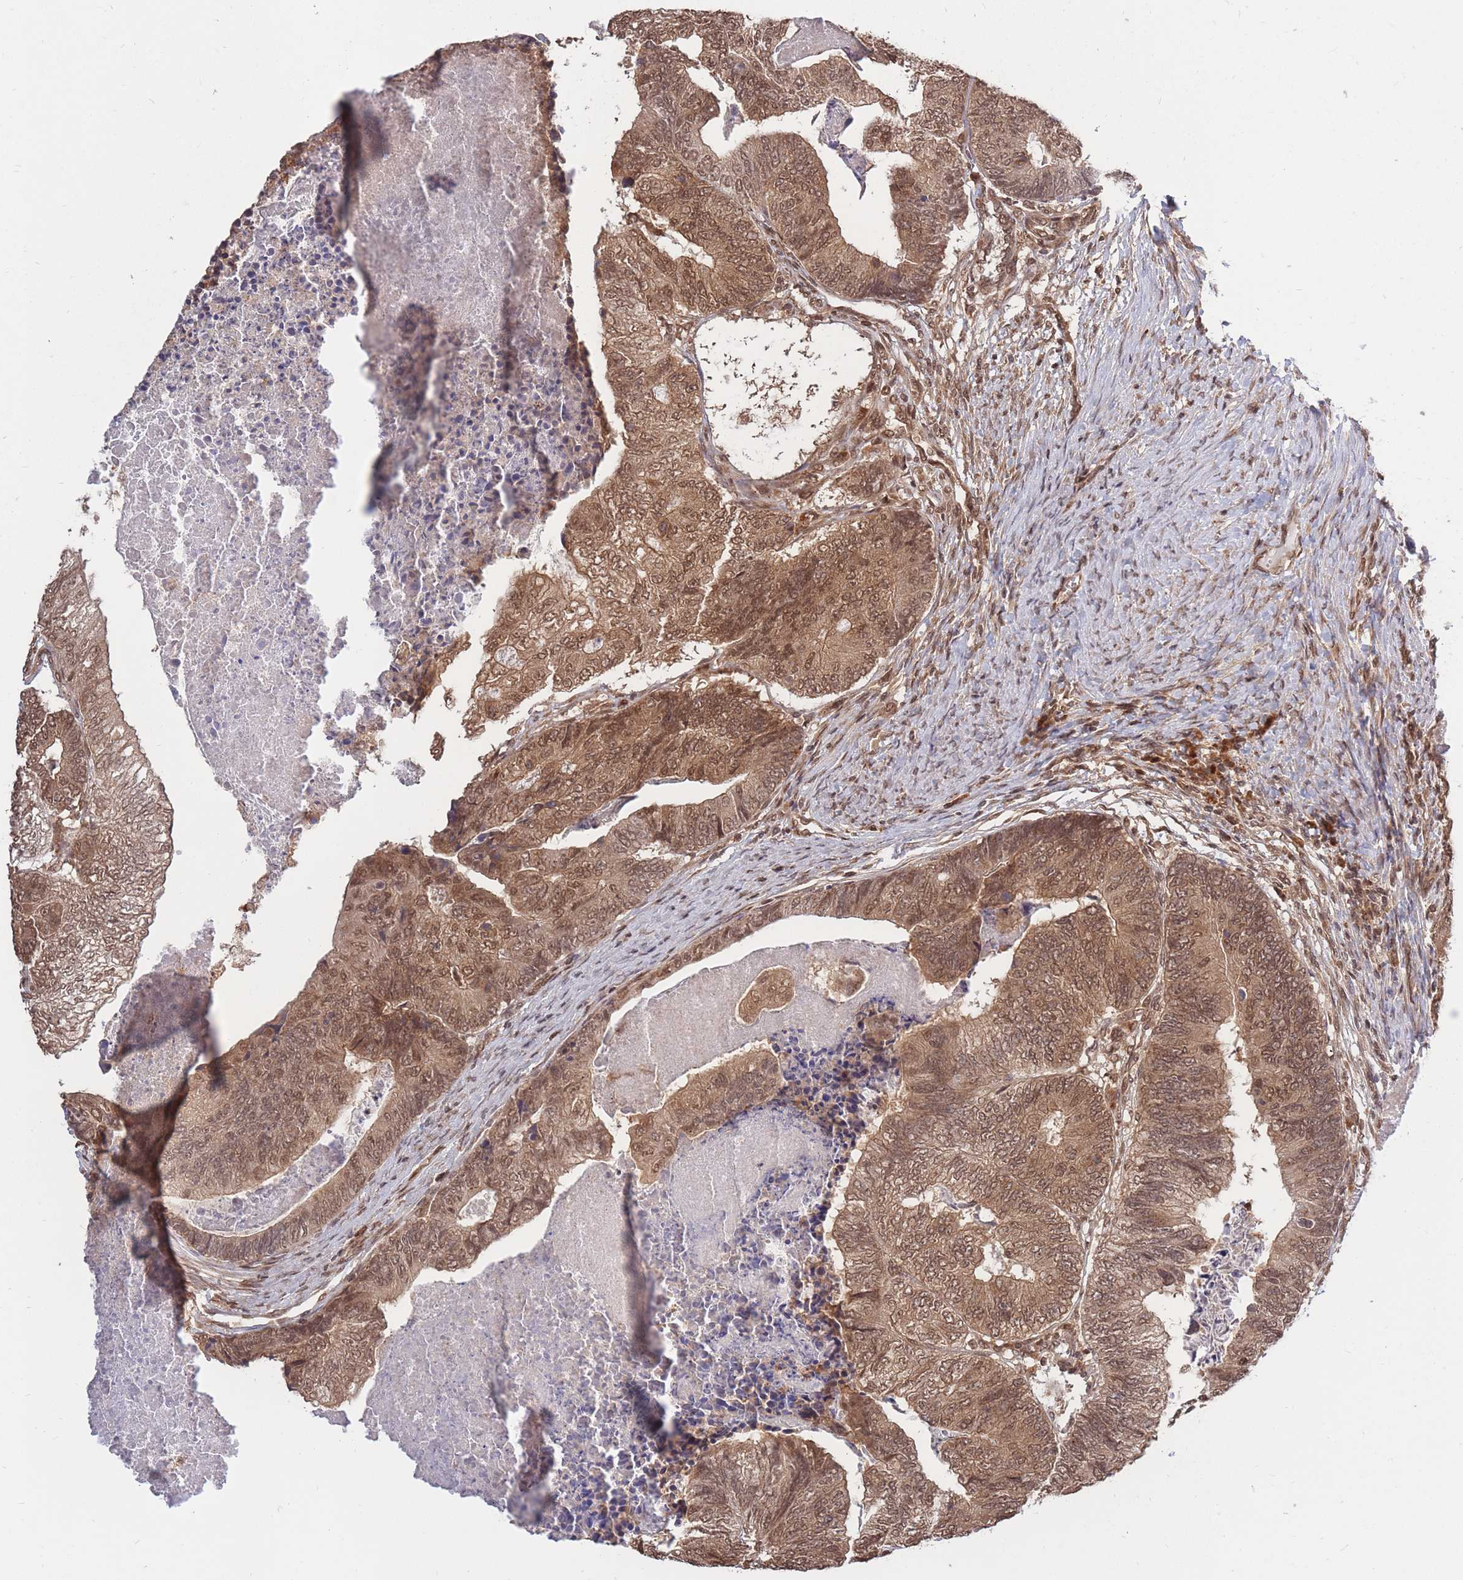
{"staining": {"intensity": "moderate", "quantity": ">75%", "location": "cytoplasmic/membranous,nuclear"}, "tissue": "colorectal cancer", "cell_type": "Tumor cells", "image_type": "cancer", "snomed": [{"axis": "morphology", "description": "Adenocarcinoma, NOS"}, {"axis": "topography", "description": "Colon"}], "caption": "IHC image of neoplastic tissue: human colorectal cancer (adenocarcinoma) stained using IHC shows medium levels of moderate protein expression localized specifically in the cytoplasmic/membranous and nuclear of tumor cells, appearing as a cytoplasmic/membranous and nuclear brown color.", "gene": "SRA1", "patient": {"sex": "female", "age": 67}}